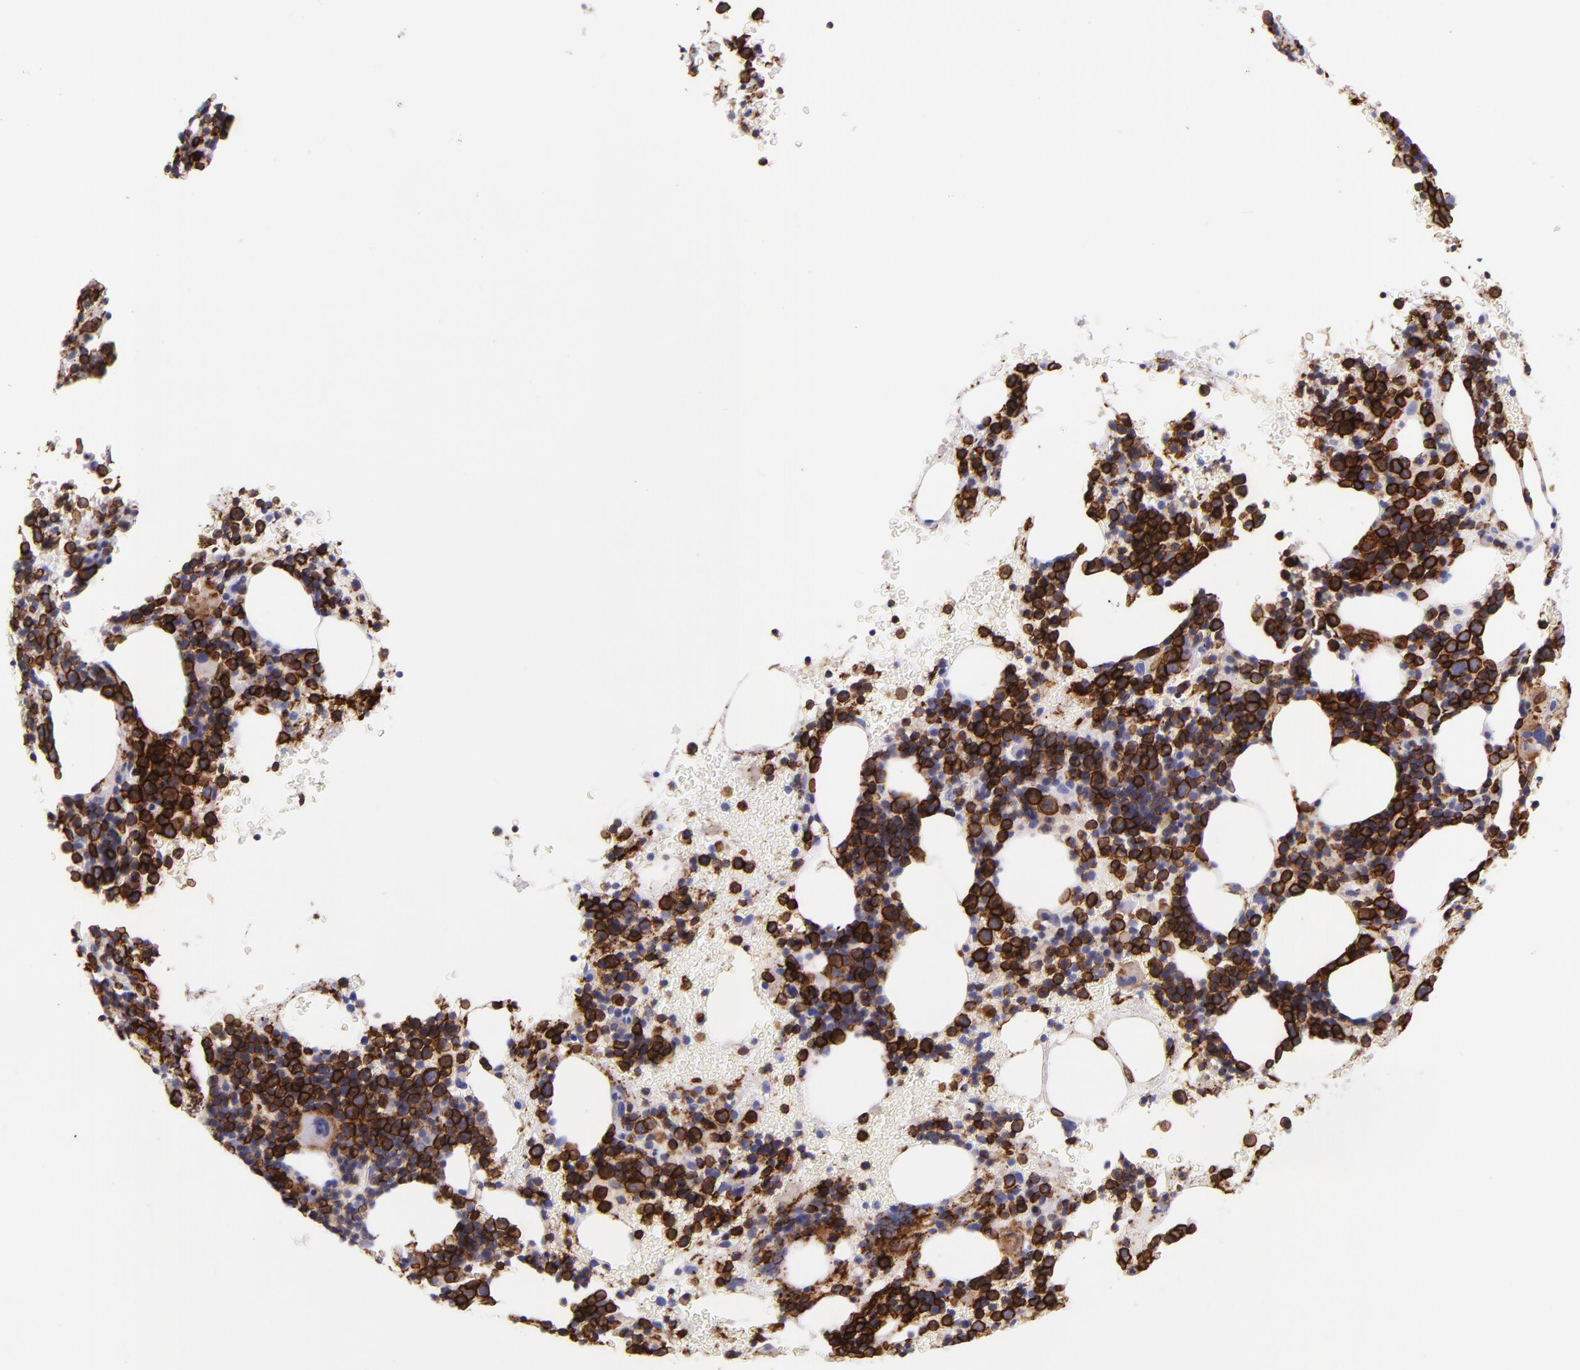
{"staining": {"intensity": "strong", "quantity": "25%-75%", "location": "cytoplasmic/membranous"}, "tissue": "bone marrow", "cell_type": "Hematopoietic cells", "image_type": "normal", "snomed": [{"axis": "morphology", "description": "Normal tissue, NOS"}, {"axis": "topography", "description": "Bone marrow"}], "caption": "Protein expression by immunohistochemistry (IHC) exhibits strong cytoplasmic/membranous staining in approximately 25%-75% of hematopoietic cells in benign bone marrow.", "gene": "SPN", "patient": {"sex": "male", "age": 86}}